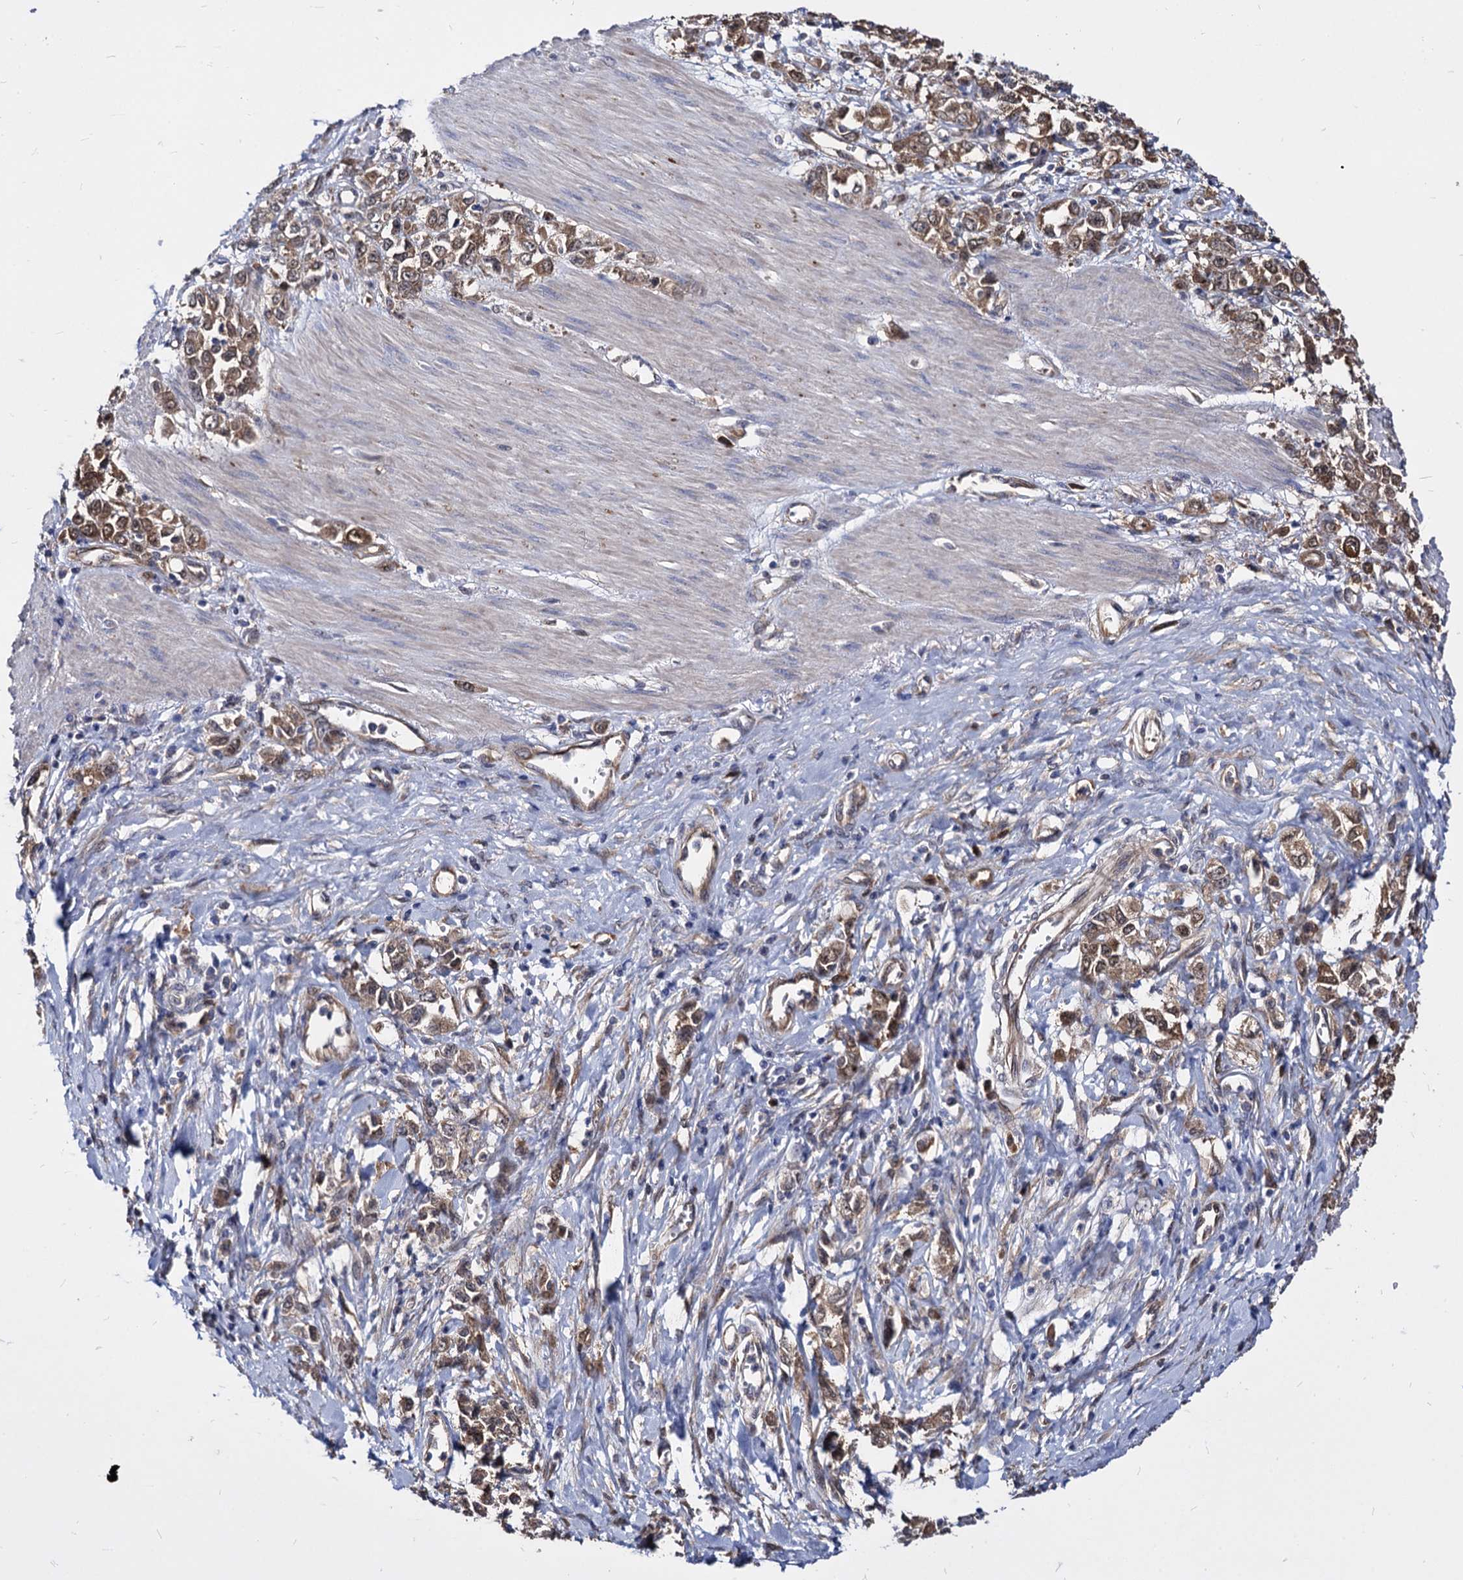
{"staining": {"intensity": "moderate", "quantity": ">75%", "location": "cytoplasmic/membranous"}, "tissue": "stomach cancer", "cell_type": "Tumor cells", "image_type": "cancer", "snomed": [{"axis": "morphology", "description": "Adenocarcinoma, NOS"}, {"axis": "topography", "description": "Stomach"}], "caption": "Tumor cells show medium levels of moderate cytoplasmic/membranous expression in about >75% of cells in stomach cancer (adenocarcinoma).", "gene": "NME1", "patient": {"sex": "female", "age": 76}}